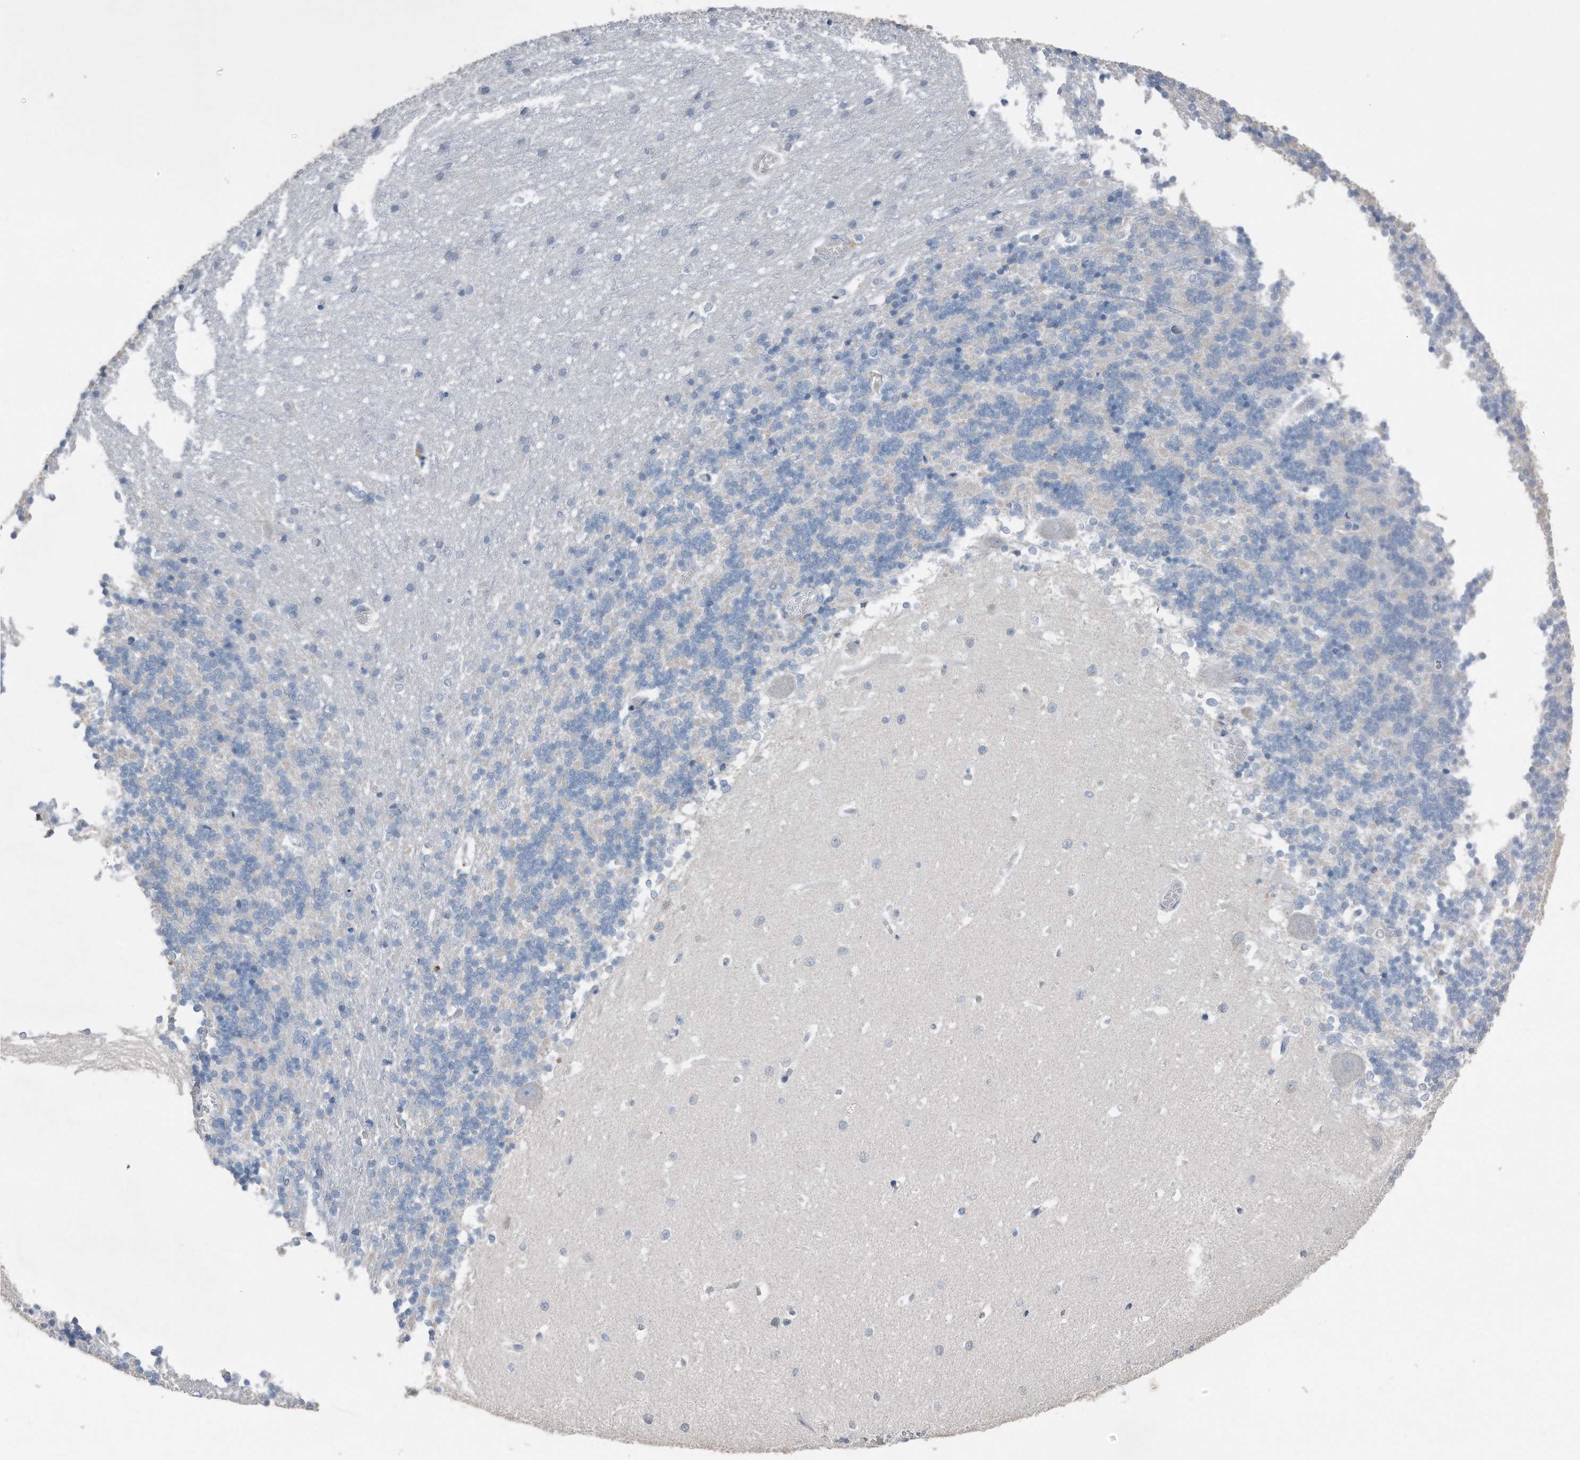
{"staining": {"intensity": "negative", "quantity": "none", "location": "none"}, "tissue": "cerebellum", "cell_type": "Cells in granular layer", "image_type": "normal", "snomed": [{"axis": "morphology", "description": "Normal tissue, NOS"}, {"axis": "topography", "description": "Cerebellum"}], "caption": "Immunohistochemistry of benign cerebellum displays no staining in cells in granular layer.", "gene": "ZNF772", "patient": {"sex": "male", "age": 37}}